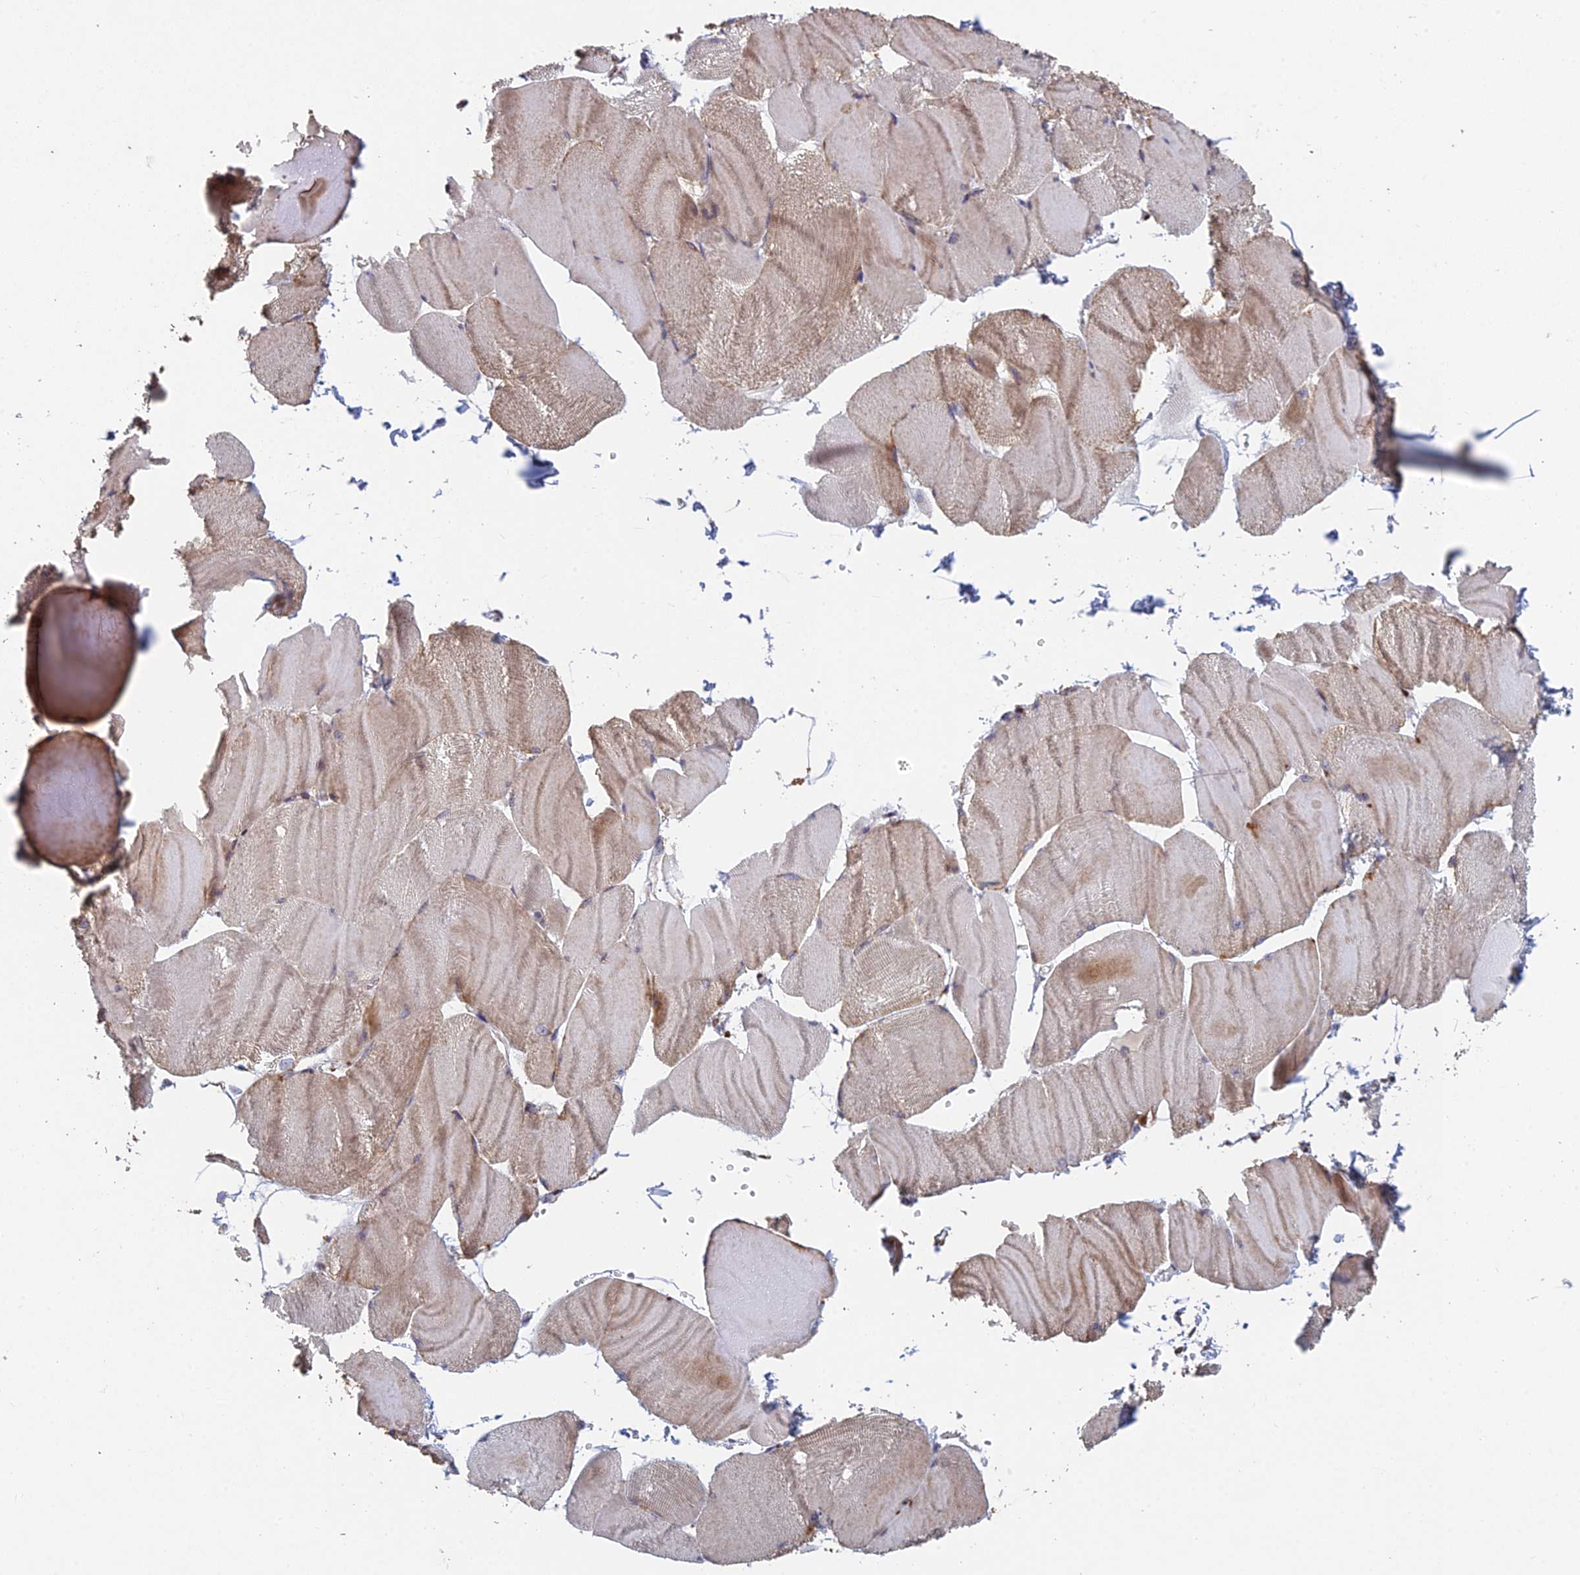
{"staining": {"intensity": "weak", "quantity": "25%-75%", "location": "cytoplasmic/membranous"}, "tissue": "skeletal muscle", "cell_type": "Myocytes", "image_type": "normal", "snomed": [{"axis": "morphology", "description": "Normal tissue, NOS"}, {"axis": "morphology", "description": "Basal cell carcinoma"}, {"axis": "topography", "description": "Skeletal muscle"}], "caption": "Immunohistochemistry (DAB) staining of benign skeletal muscle exhibits weak cytoplasmic/membranous protein staining in about 25%-75% of myocytes.", "gene": "FOXS1", "patient": {"sex": "female", "age": 64}}